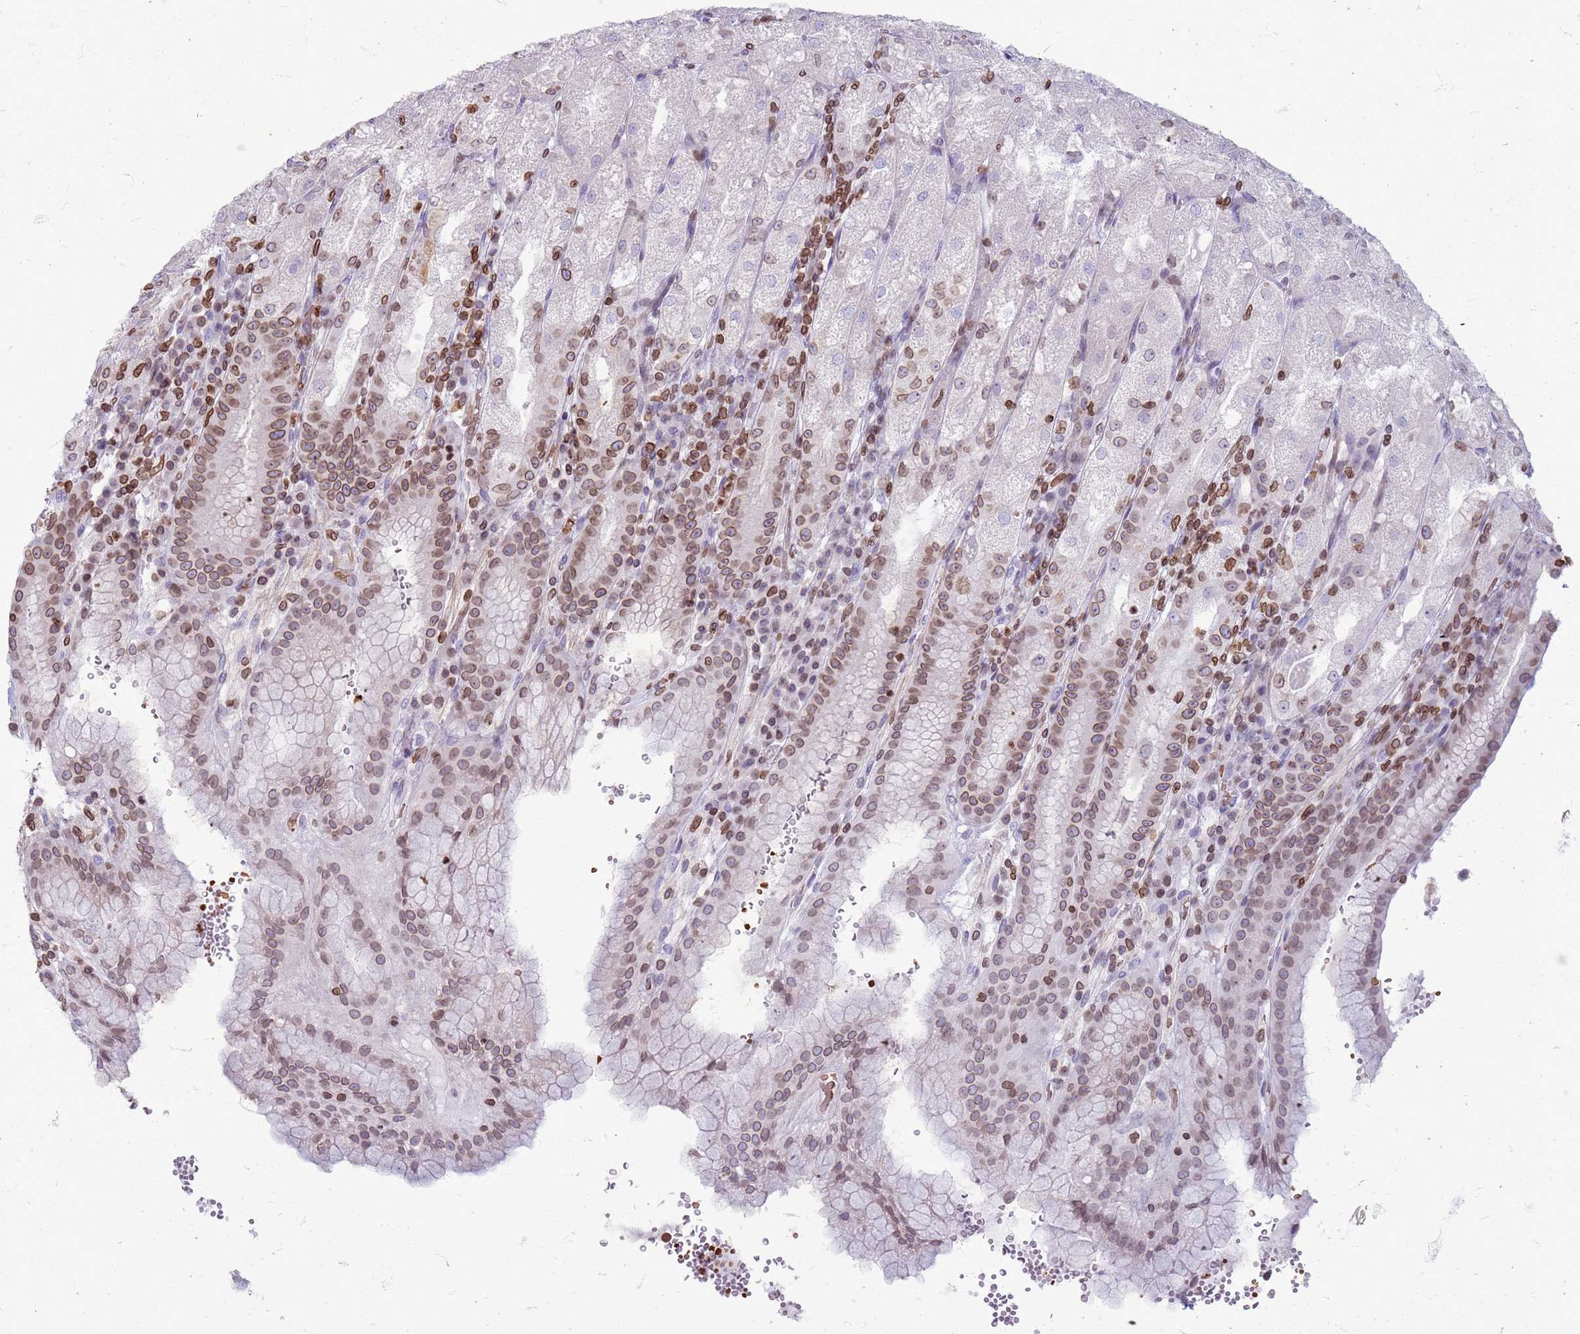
{"staining": {"intensity": "moderate", "quantity": "25%-75%", "location": "cytoplasmic/membranous,nuclear"}, "tissue": "stomach", "cell_type": "Glandular cells", "image_type": "normal", "snomed": [{"axis": "morphology", "description": "Normal tissue, NOS"}, {"axis": "topography", "description": "Stomach, upper"}], "caption": "DAB immunohistochemical staining of unremarkable human stomach shows moderate cytoplasmic/membranous,nuclear protein positivity in about 25%-75% of glandular cells. The protein is stained brown, and the nuclei are stained in blue (DAB (3,3'-diaminobenzidine) IHC with brightfield microscopy, high magnification).", "gene": "METTL25B", "patient": {"sex": "male", "age": 52}}